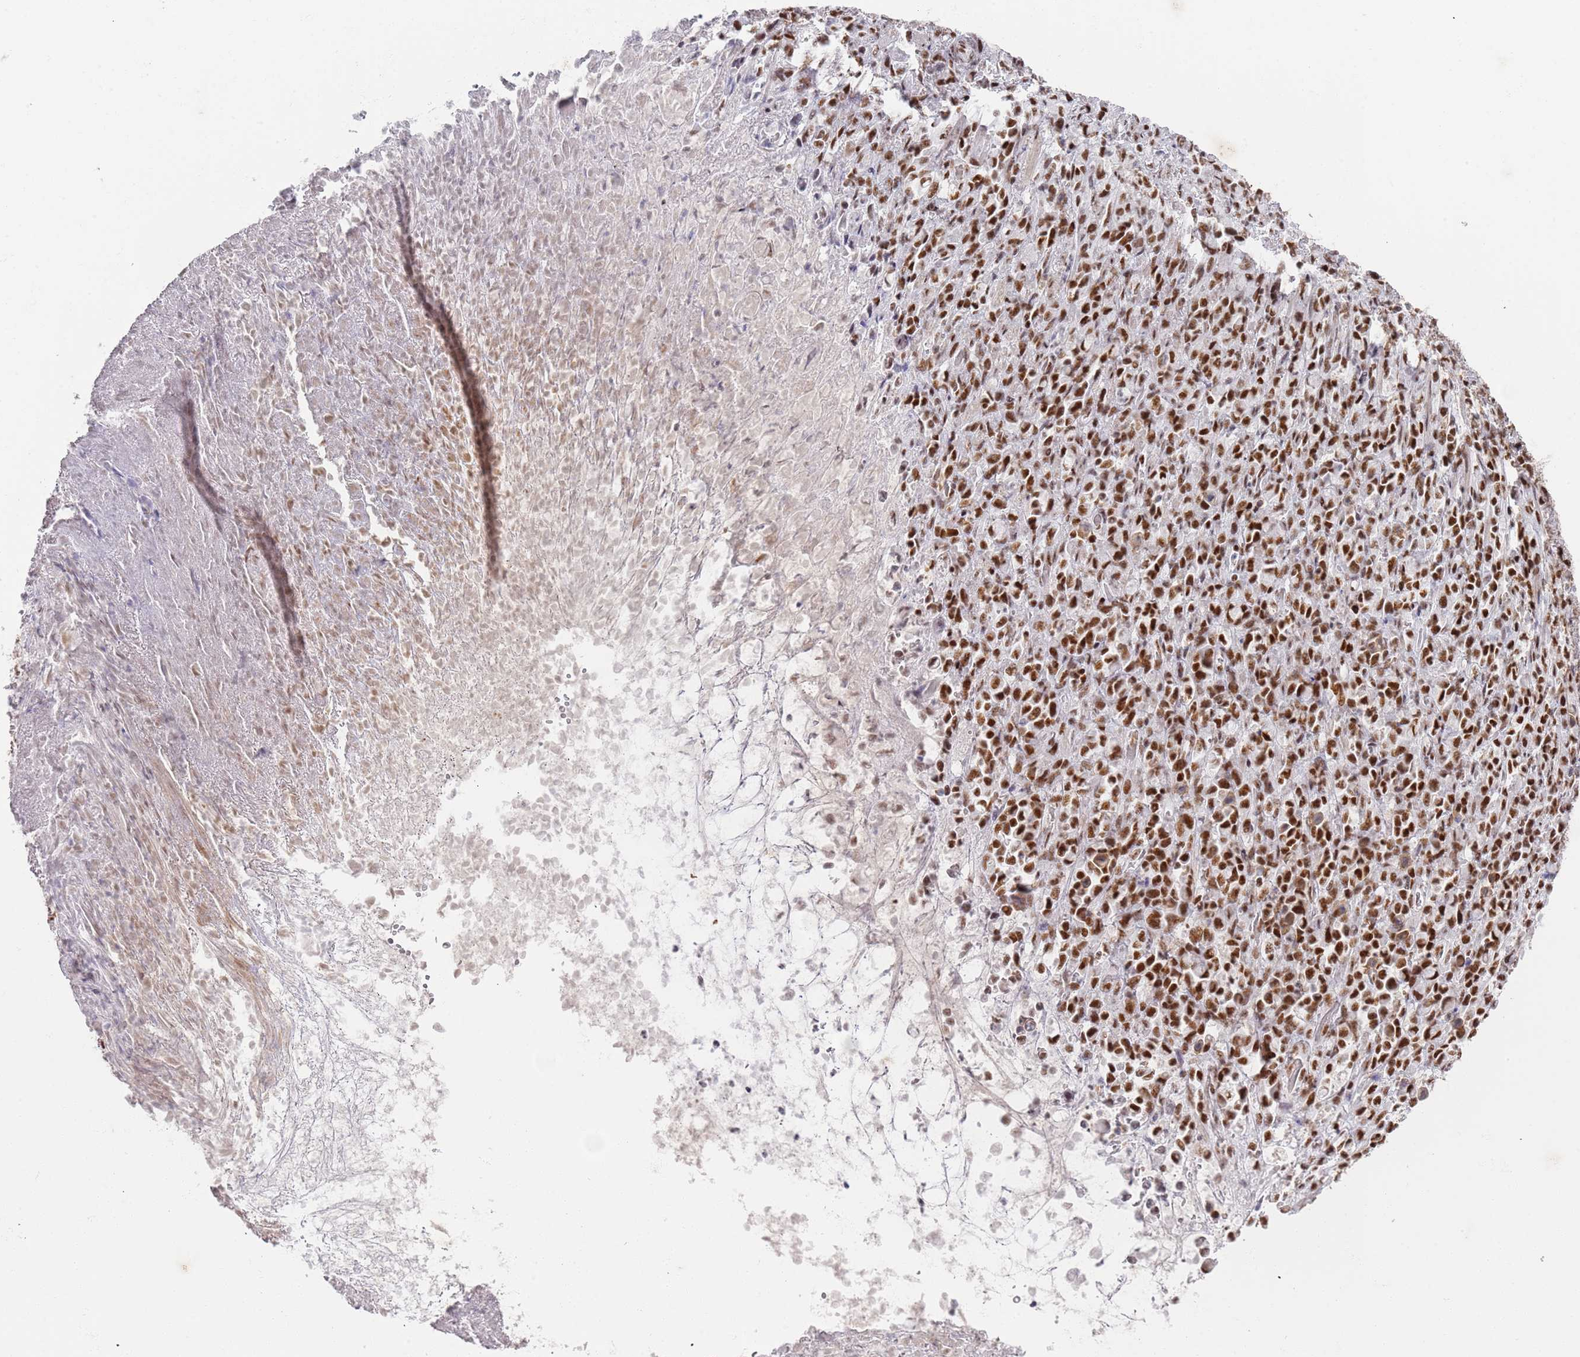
{"staining": {"intensity": "strong", "quantity": ">75%", "location": "nuclear"}, "tissue": "stomach cancer", "cell_type": "Tumor cells", "image_type": "cancer", "snomed": [{"axis": "morphology", "description": "Normal tissue, NOS"}, {"axis": "morphology", "description": "Adenocarcinoma, NOS"}, {"axis": "topography", "description": "Stomach"}], "caption": "IHC image of neoplastic tissue: stomach cancer (adenocarcinoma) stained using IHC shows high levels of strong protein expression localized specifically in the nuclear of tumor cells, appearing as a nuclear brown color.", "gene": "AKAP8L", "patient": {"sex": "female", "age": 79}}